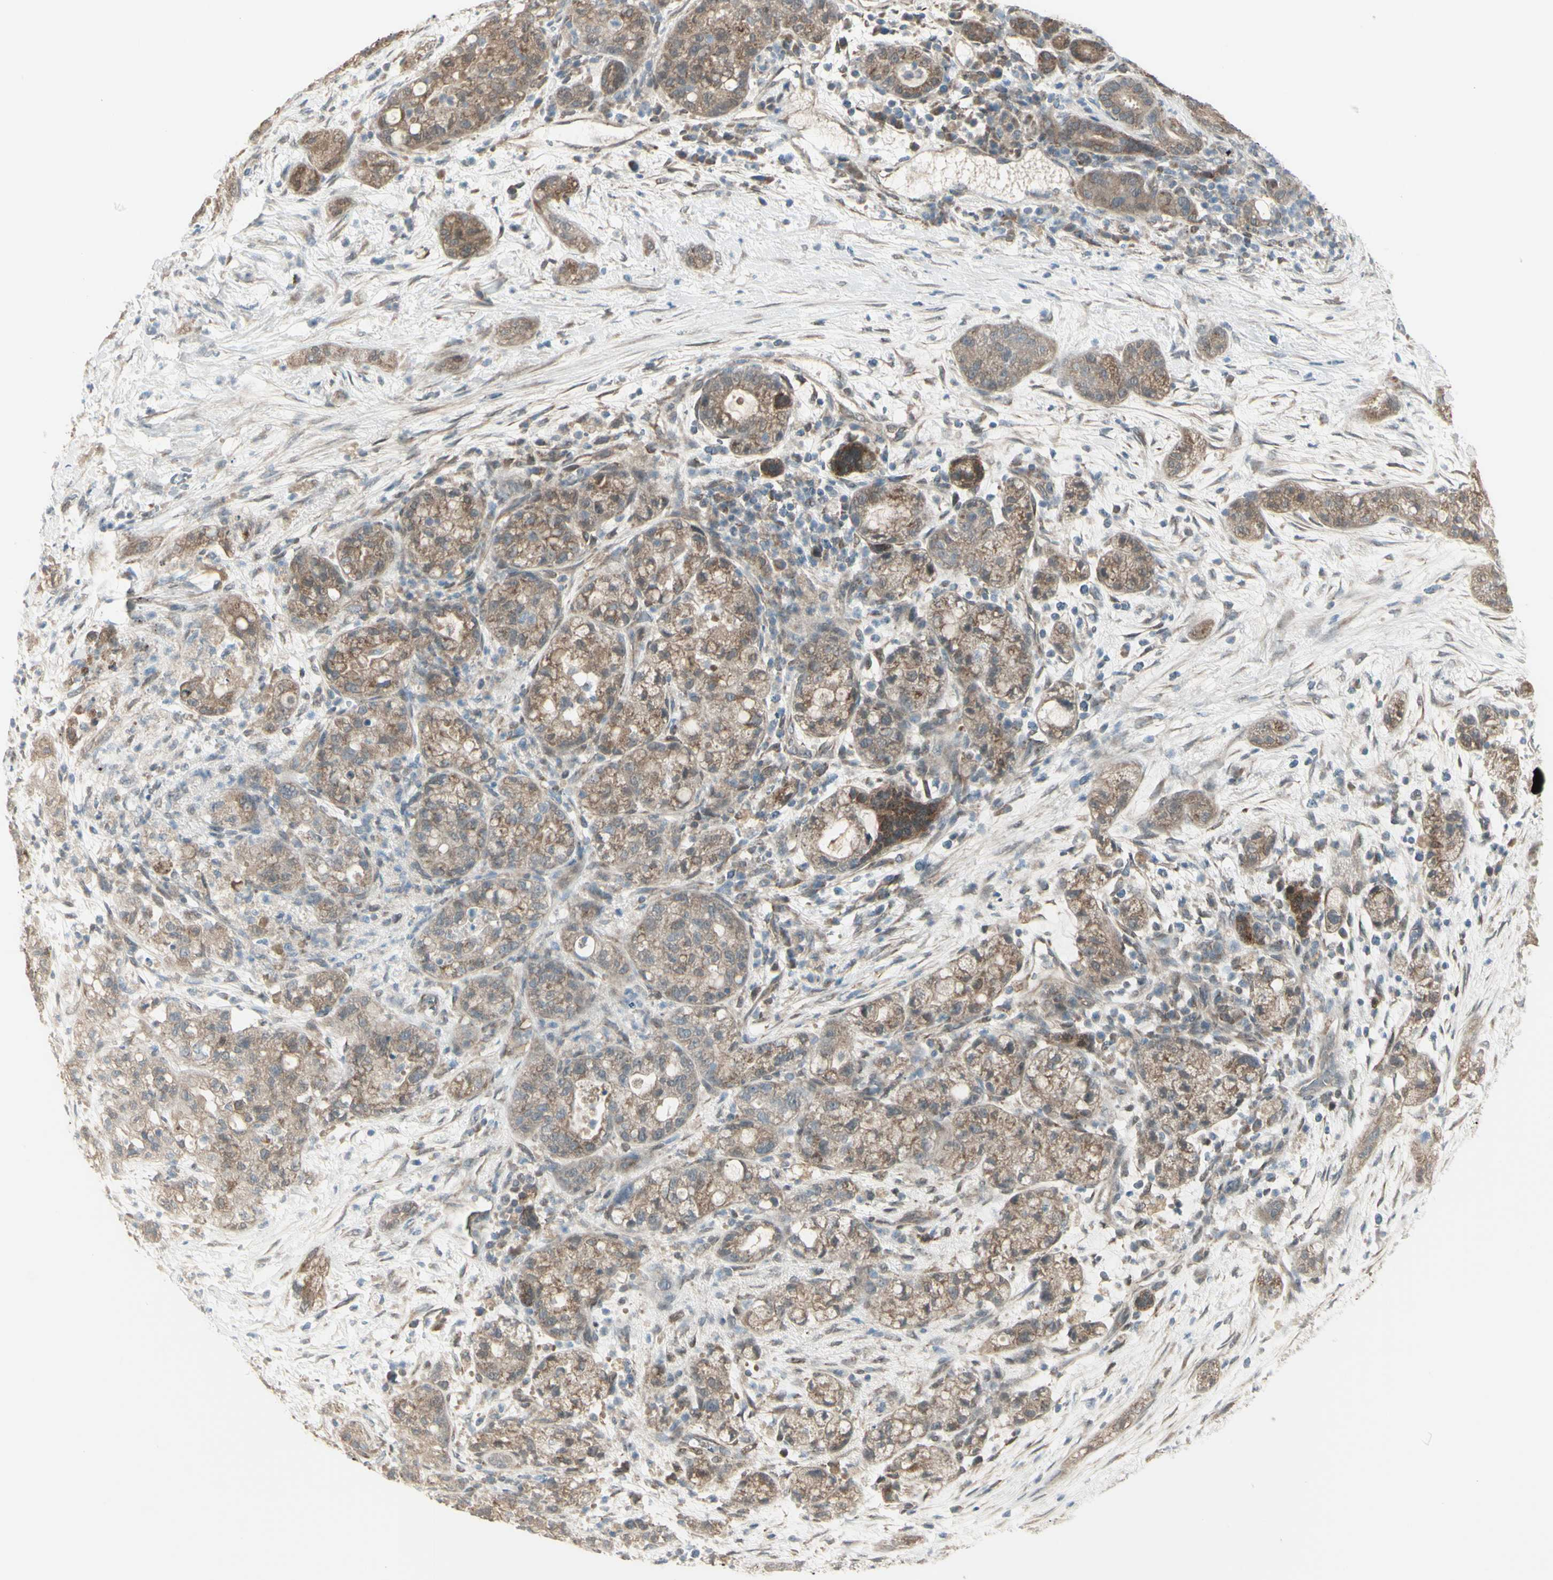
{"staining": {"intensity": "weak", "quantity": "25%-75%", "location": "cytoplasmic/membranous"}, "tissue": "pancreatic cancer", "cell_type": "Tumor cells", "image_type": "cancer", "snomed": [{"axis": "morphology", "description": "Adenocarcinoma, NOS"}, {"axis": "topography", "description": "Pancreas"}], "caption": "DAB (3,3'-diaminobenzidine) immunohistochemical staining of pancreatic cancer demonstrates weak cytoplasmic/membranous protein staining in about 25%-75% of tumor cells. The protein is shown in brown color, while the nuclei are stained blue.", "gene": "NAXD", "patient": {"sex": "female", "age": 78}}